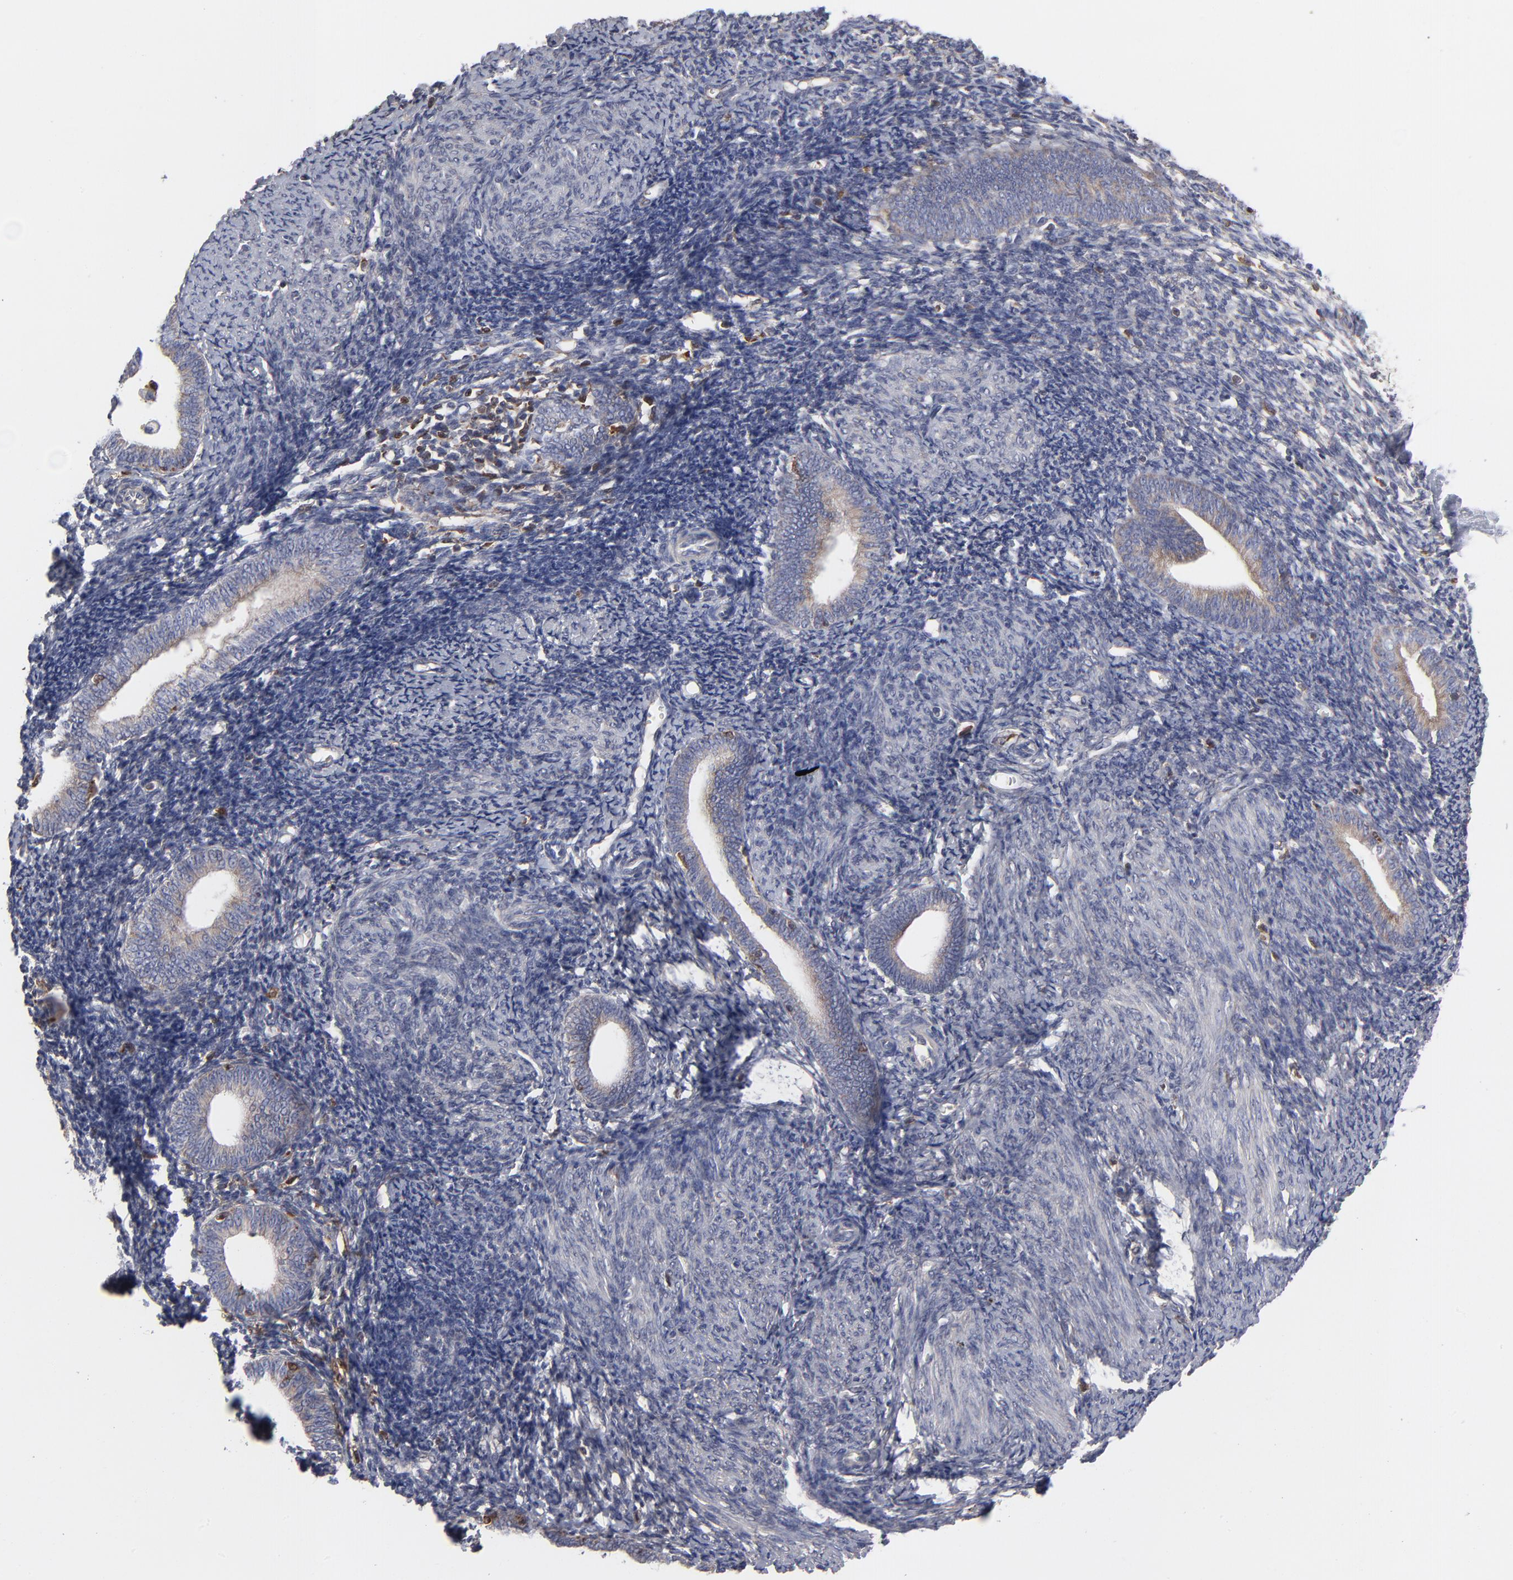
{"staining": {"intensity": "negative", "quantity": "none", "location": "none"}, "tissue": "endometrium", "cell_type": "Cells in endometrial stroma", "image_type": "normal", "snomed": [{"axis": "morphology", "description": "Normal tissue, NOS"}, {"axis": "topography", "description": "Endometrium"}], "caption": "This is an immunohistochemistry image of unremarkable human endometrium. There is no positivity in cells in endometrial stroma.", "gene": "MAP2K1", "patient": {"sex": "female", "age": 57}}